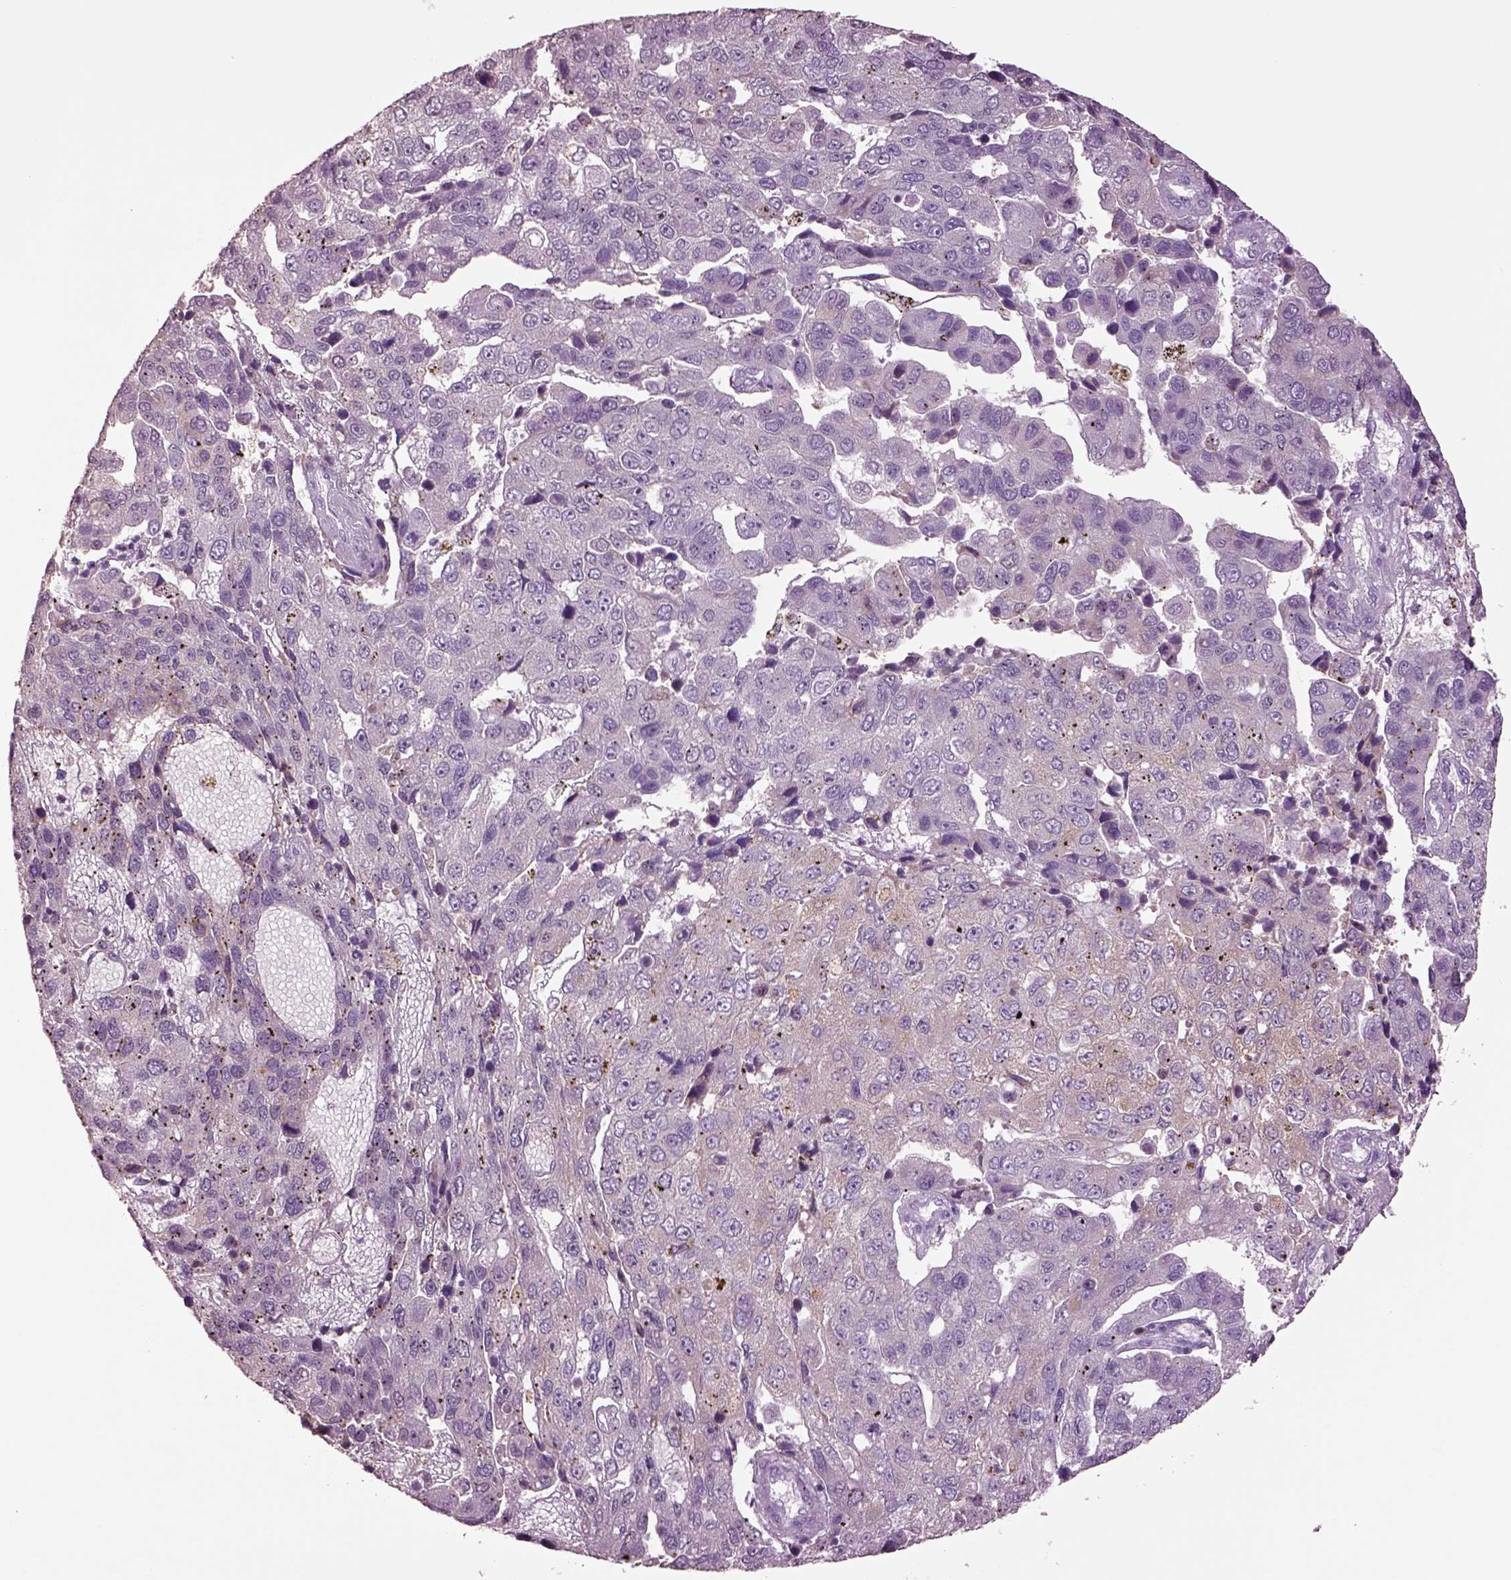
{"staining": {"intensity": "negative", "quantity": "none", "location": "none"}, "tissue": "pancreatic cancer", "cell_type": "Tumor cells", "image_type": "cancer", "snomed": [{"axis": "morphology", "description": "Adenocarcinoma, NOS"}, {"axis": "topography", "description": "Pancreas"}], "caption": "Pancreatic cancer (adenocarcinoma) stained for a protein using immunohistochemistry displays no expression tumor cells.", "gene": "CLPSL1", "patient": {"sex": "female", "age": 61}}